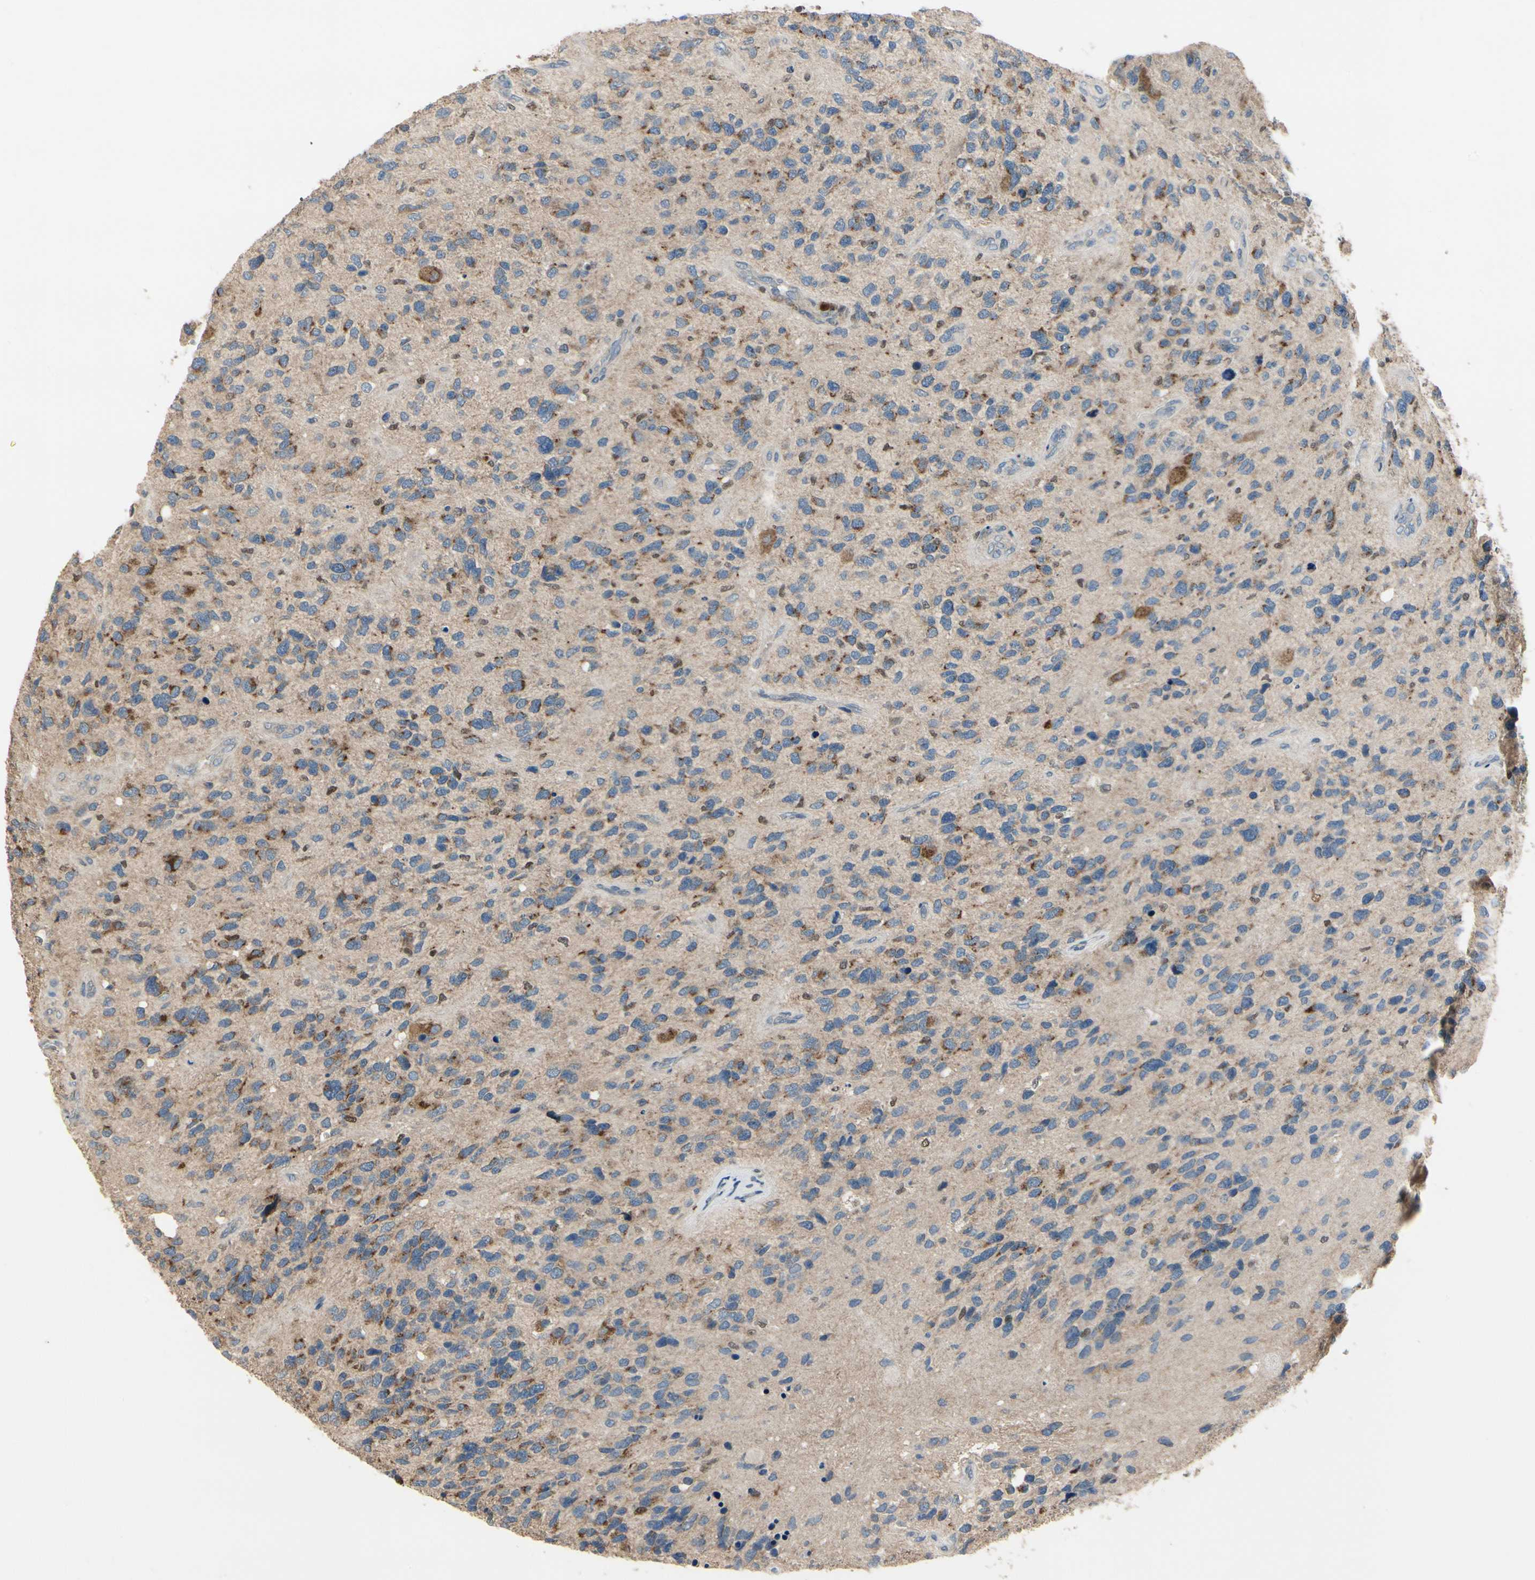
{"staining": {"intensity": "strong", "quantity": "<25%", "location": "cytoplasmic/membranous"}, "tissue": "glioma", "cell_type": "Tumor cells", "image_type": "cancer", "snomed": [{"axis": "morphology", "description": "Glioma, malignant, High grade"}, {"axis": "topography", "description": "Brain"}], "caption": "Immunohistochemical staining of human glioma demonstrates medium levels of strong cytoplasmic/membranous protein positivity in approximately <25% of tumor cells. (IHC, brightfield microscopy, high magnification).", "gene": "CGREF1", "patient": {"sex": "female", "age": 58}}